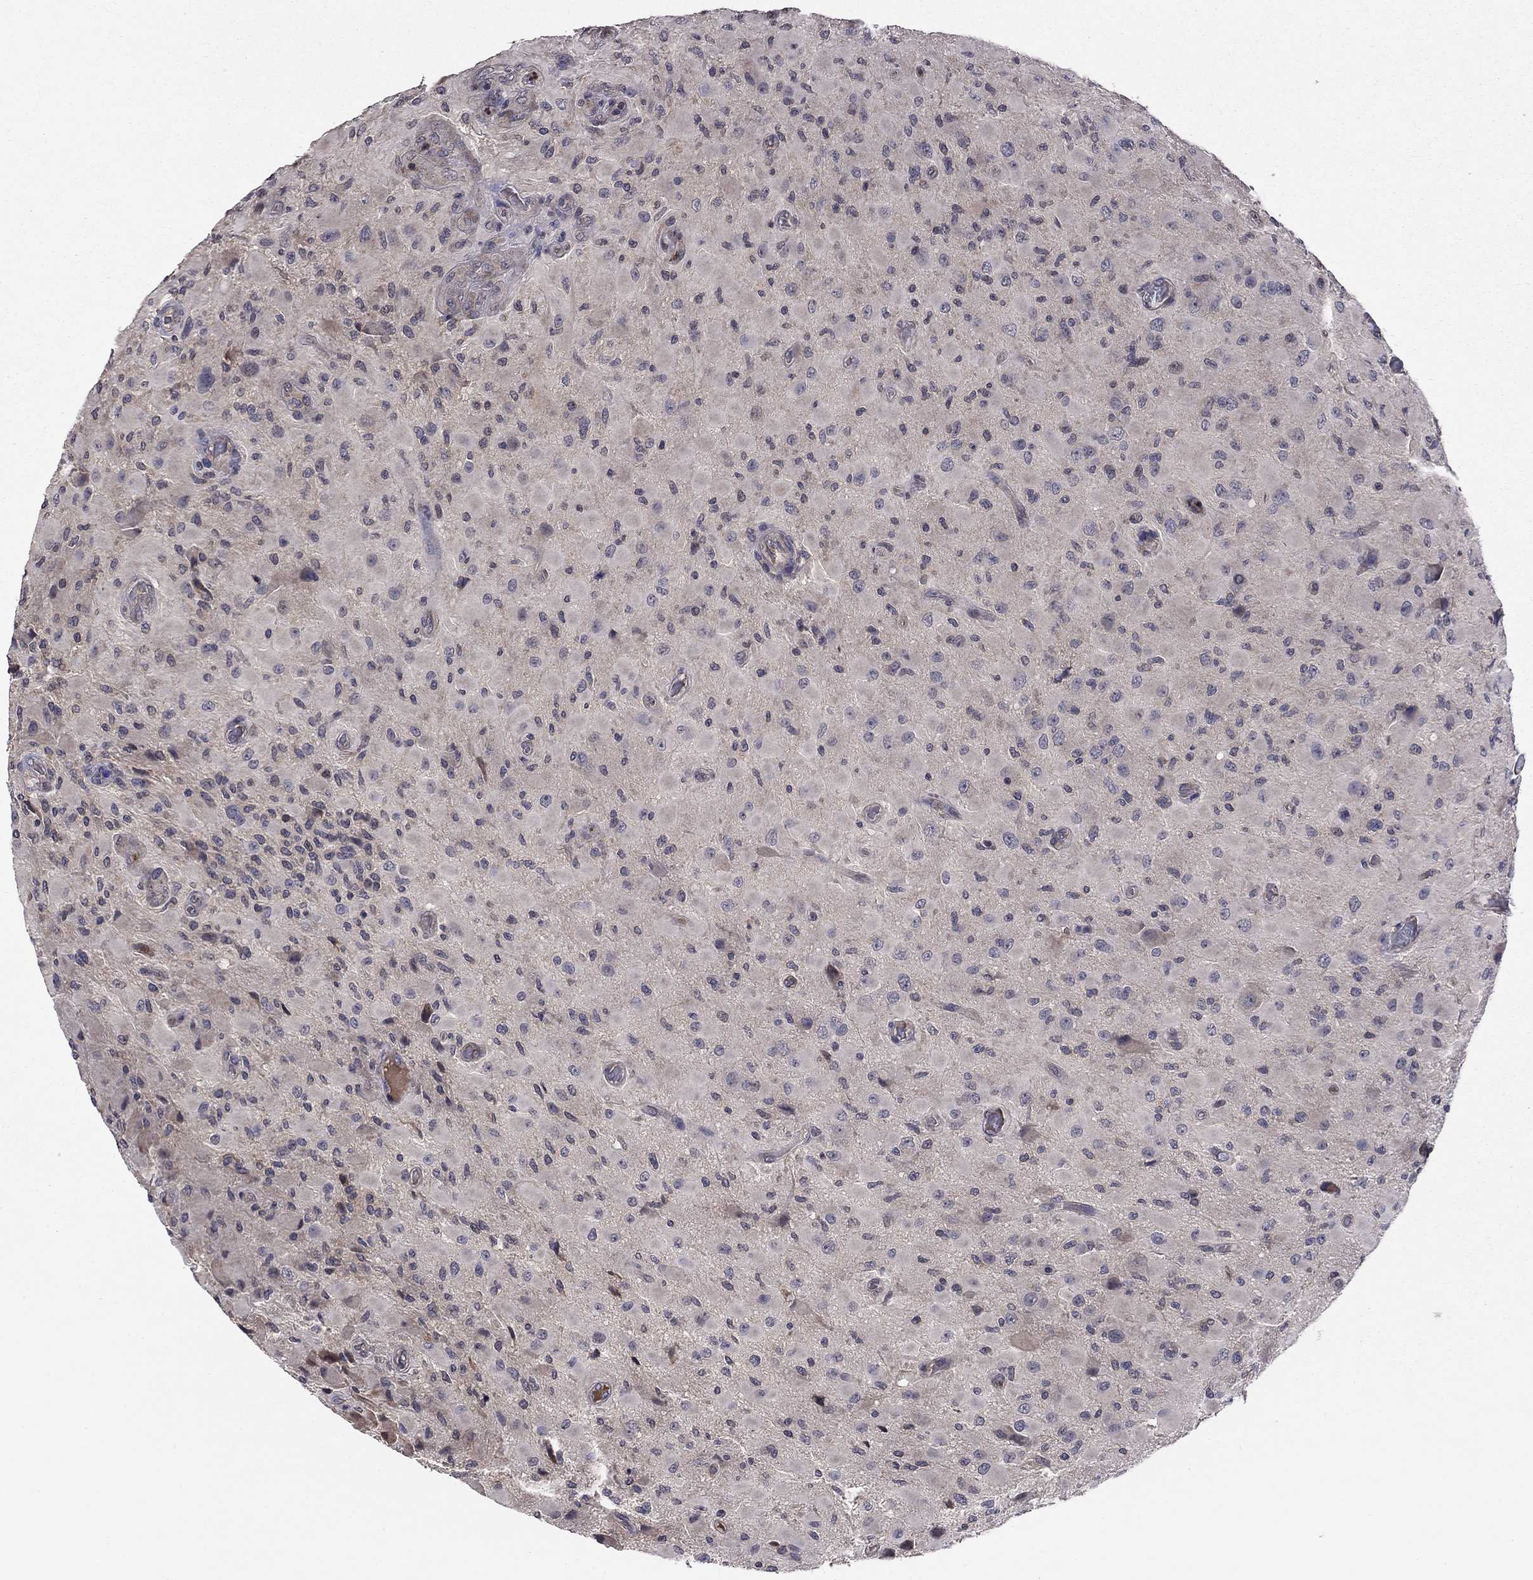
{"staining": {"intensity": "weak", "quantity": "25%-75%", "location": "cytoplasmic/membranous"}, "tissue": "glioma", "cell_type": "Tumor cells", "image_type": "cancer", "snomed": [{"axis": "morphology", "description": "Glioma, malignant, High grade"}, {"axis": "topography", "description": "Cerebral cortex"}], "caption": "Malignant high-grade glioma stained with a brown dye shows weak cytoplasmic/membranous positive expression in about 25%-75% of tumor cells.", "gene": "PROS1", "patient": {"sex": "male", "age": 35}}